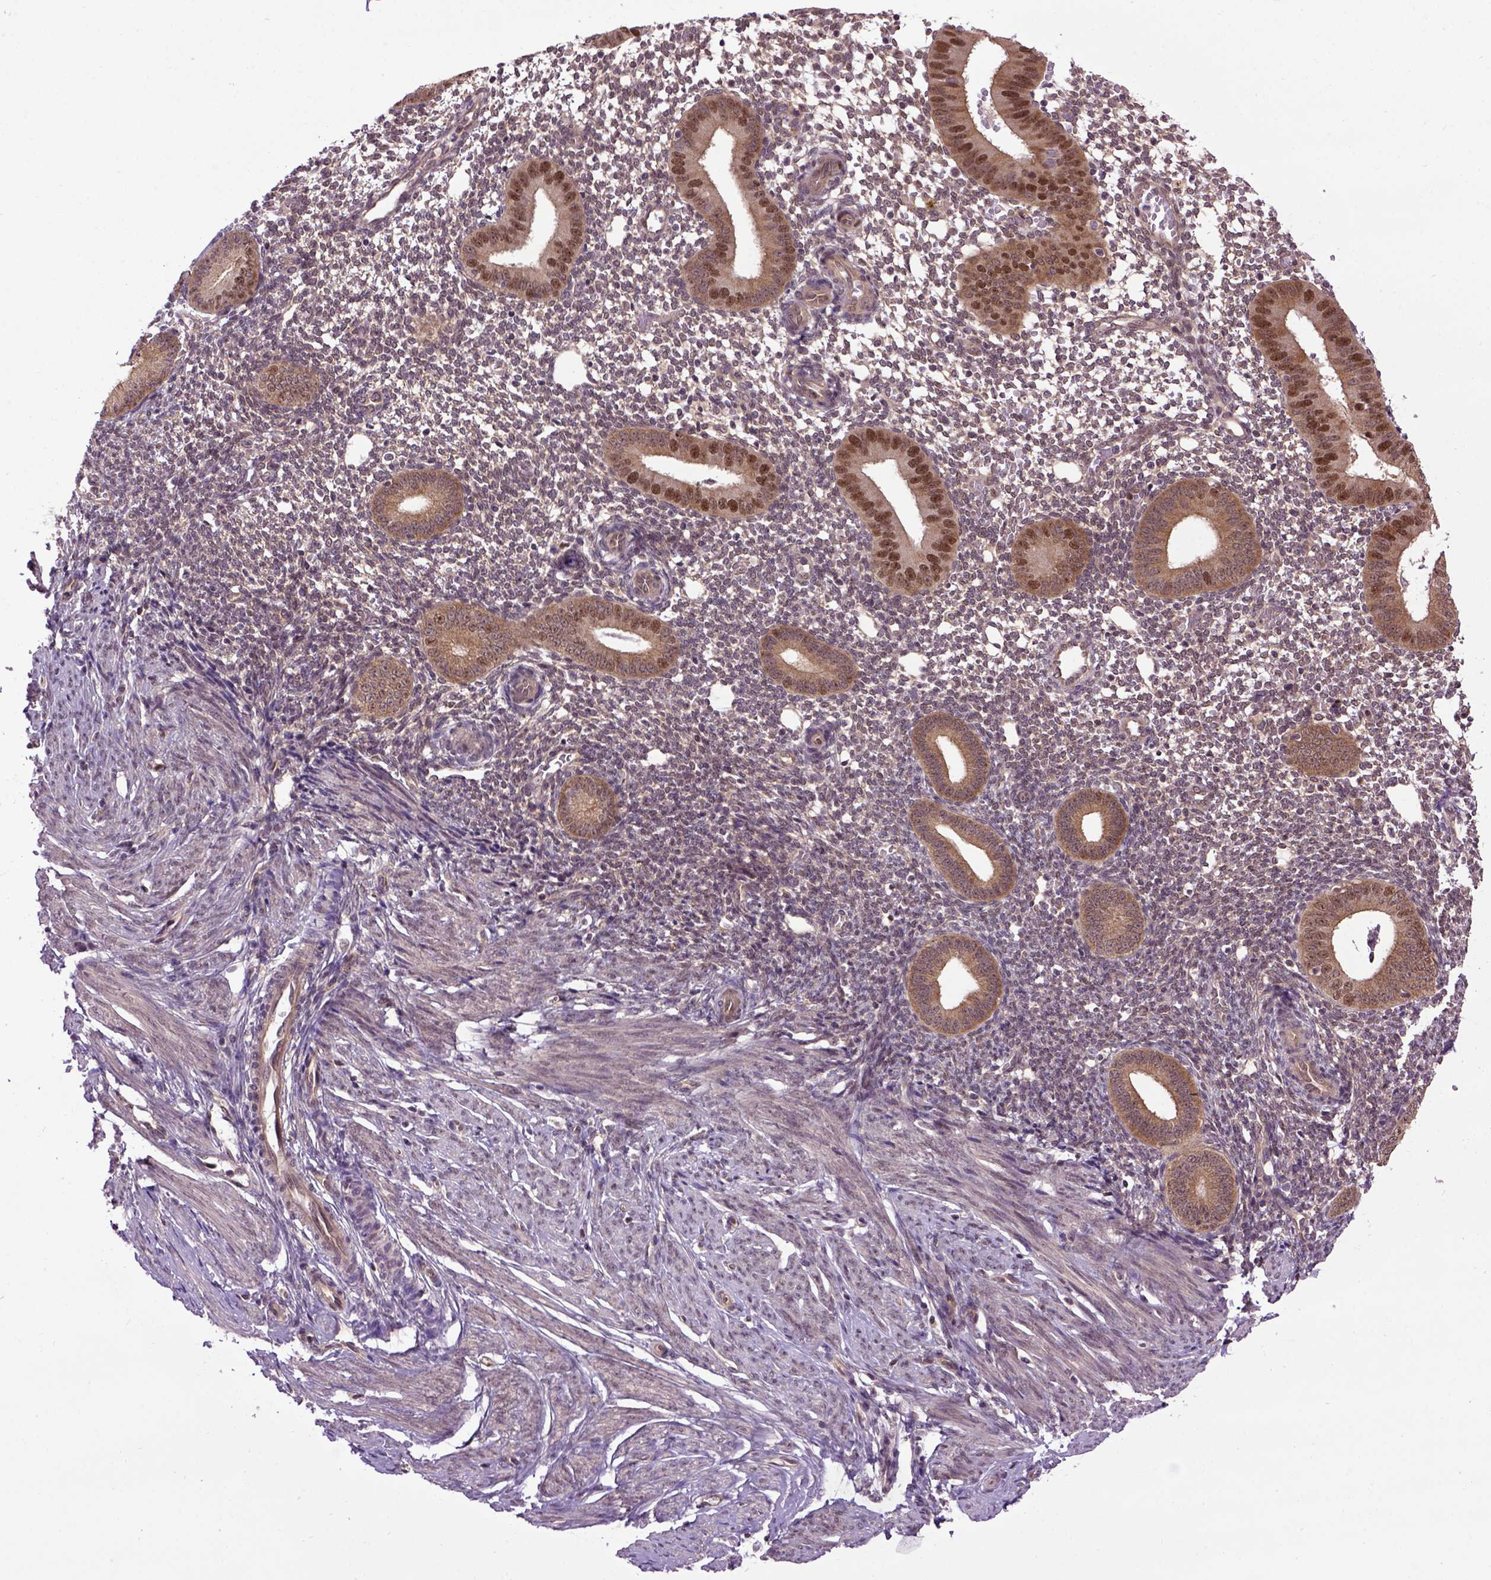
{"staining": {"intensity": "weak", "quantity": "25%-75%", "location": "cytoplasmic/membranous"}, "tissue": "endometrium", "cell_type": "Cells in endometrial stroma", "image_type": "normal", "snomed": [{"axis": "morphology", "description": "Normal tissue, NOS"}, {"axis": "topography", "description": "Endometrium"}], "caption": "IHC histopathology image of benign endometrium: endometrium stained using immunohistochemistry exhibits low levels of weak protein expression localized specifically in the cytoplasmic/membranous of cells in endometrial stroma, appearing as a cytoplasmic/membranous brown color.", "gene": "WDR48", "patient": {"sex": "female", "age": 40}}